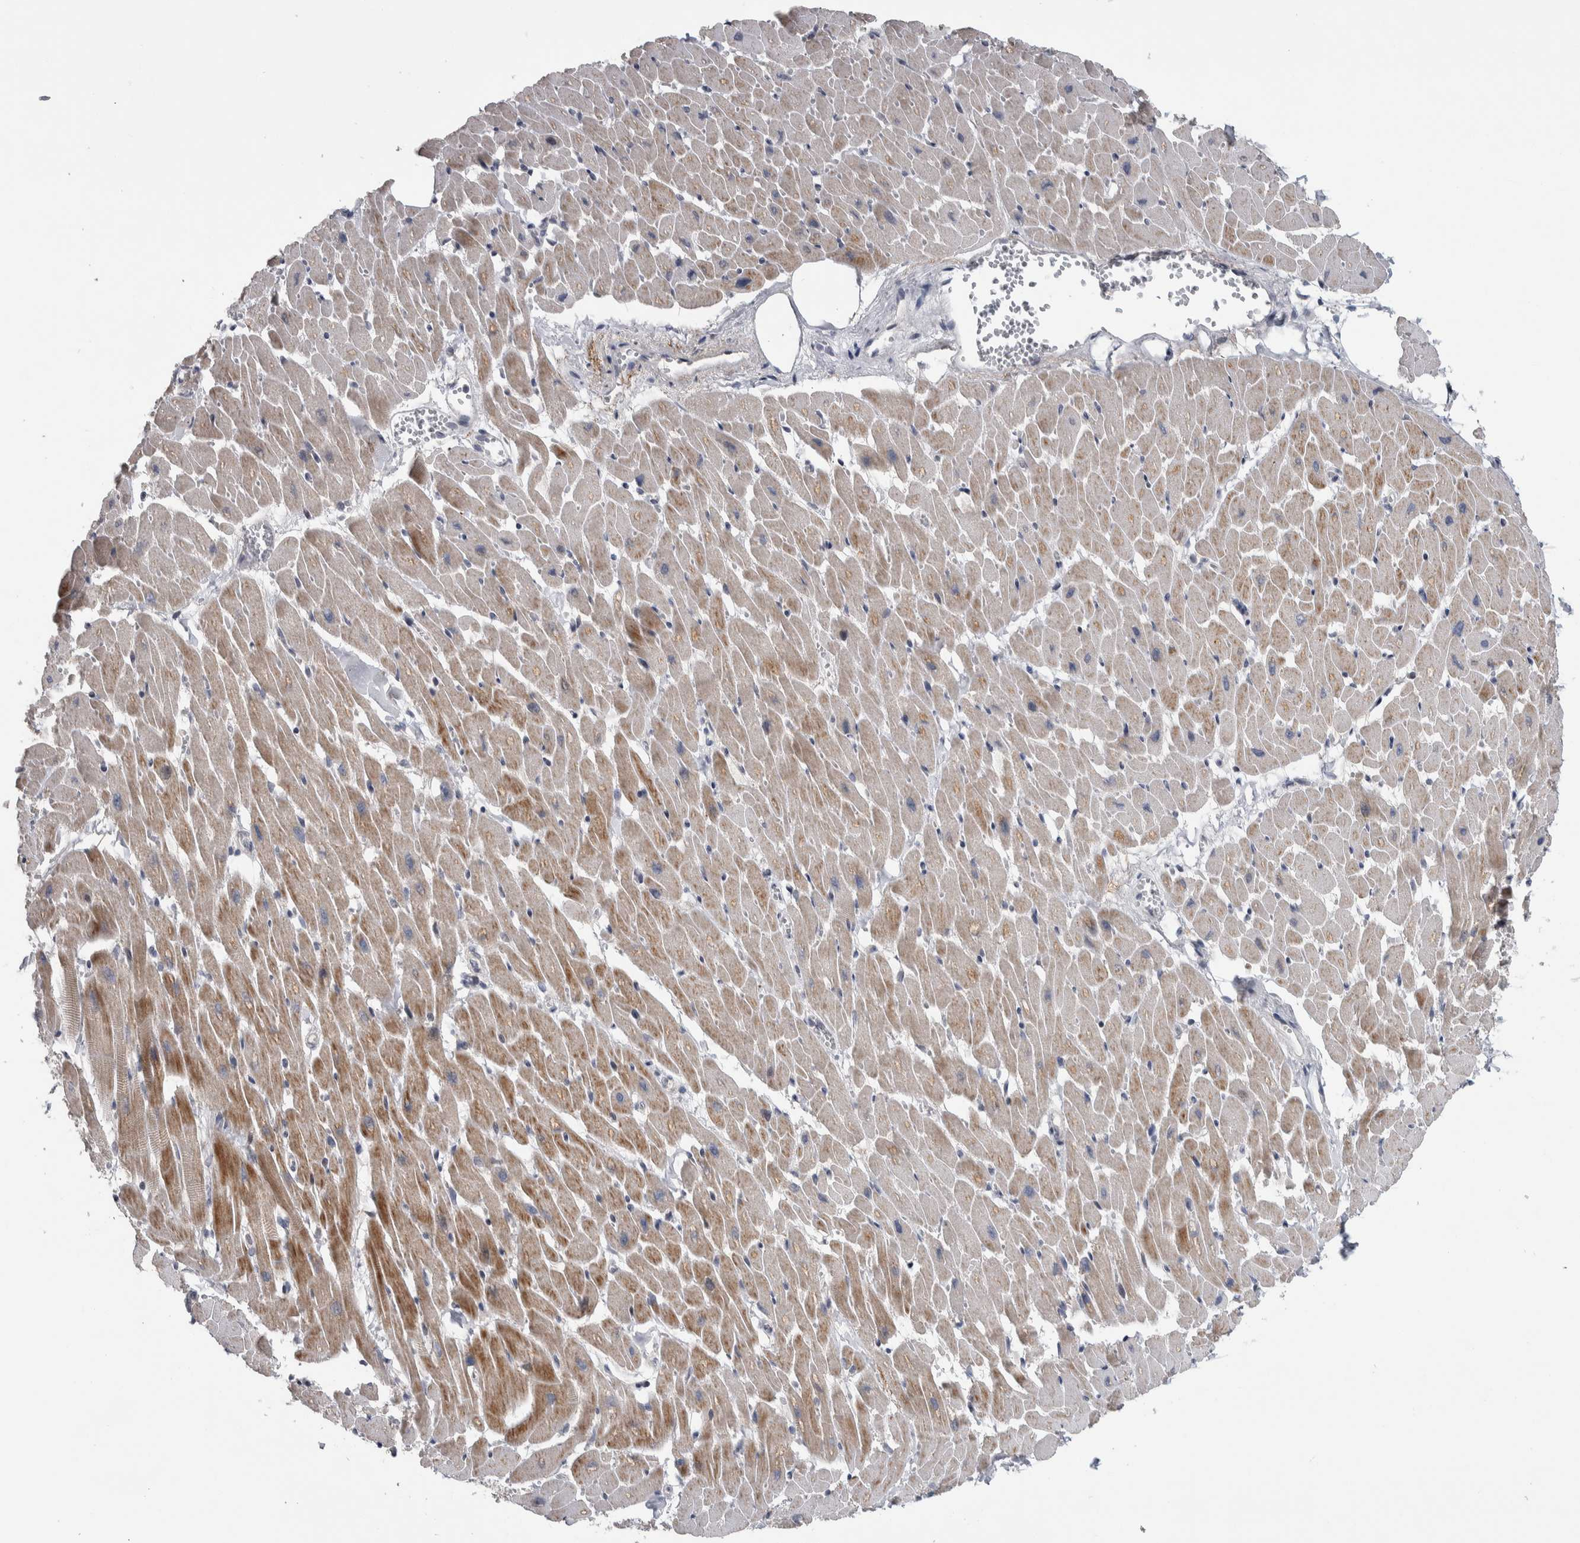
{"staining": {"intensity": "moderate", "quantity": "<25%", "location": "cytoplasmic/membranous"}, "tissue": "heart muscle", "cell_type": "Cardiomyocytes", "image_type": "normal", "snomed": [{"axis": "morphology", "description": "Normal tissue, NOS"}, {"axis": "topography", "description": "Heart"}], "caption": "Immunohistochemical staining of normal human heart muscle shows low levels of moderate cytoplasmic/membranous expression in approximately <25% of cardiomyocytes. Nuclei are stained in blue.", "gene": "FAM83G", "patient": {"sex": "female", "age": 19}}